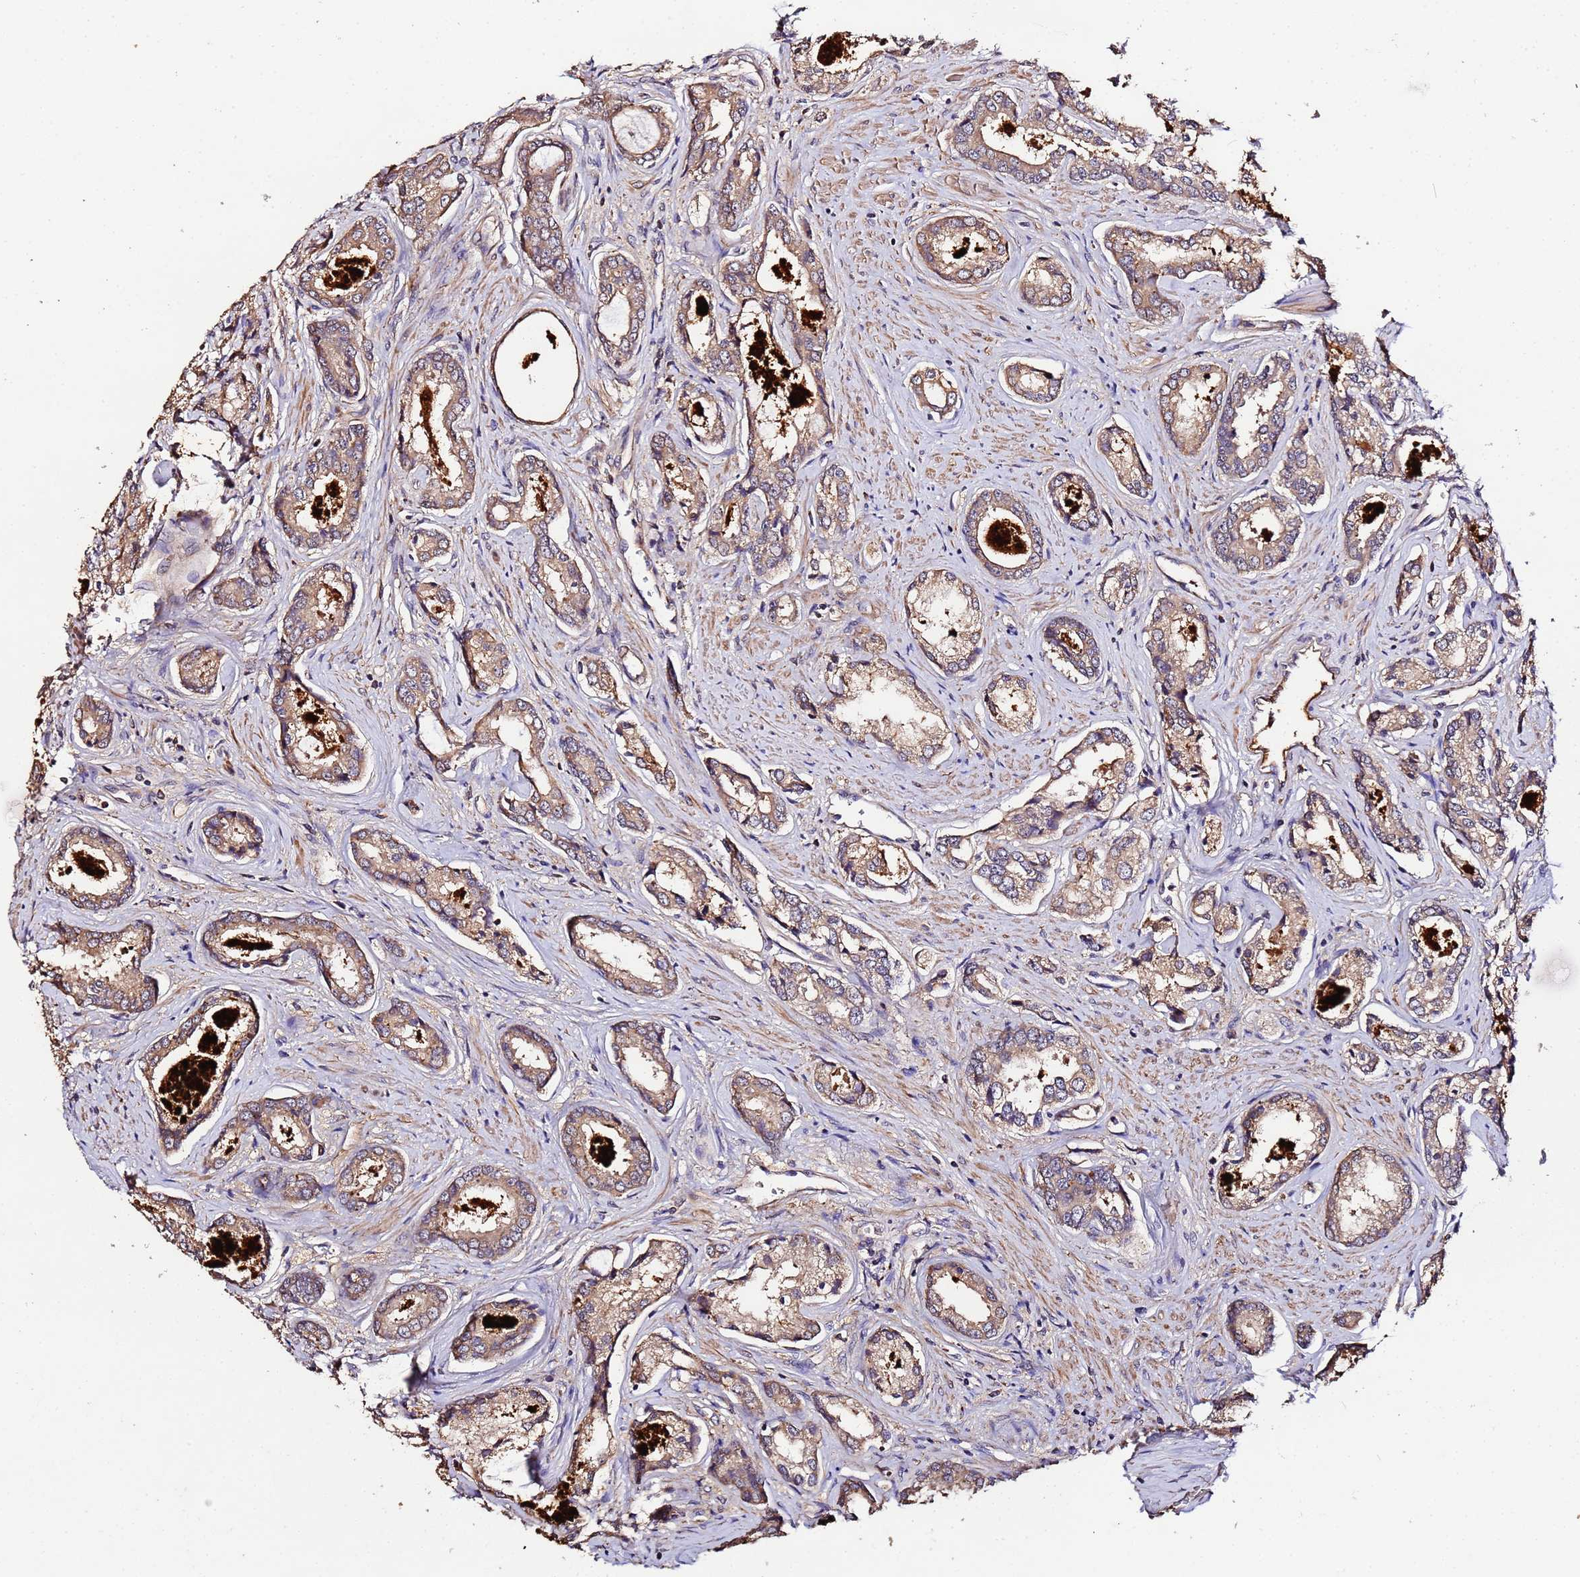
{"staining": {"intensity": "weak", "quantity": ">75%", "location": "cytoplasmic/membranous"}, "tissue": "prostate cancer", "cell_type": "Tumor cells", "image_type": "cancer", "snomed": [{"axis": "morphology", "description": "Adenocarcinoma, Low grade"}, {"axis": "topography", "description": "Prostate"}], "caption": "Prostate cancer (low-grade adenocarcinoma) was stained to show a protein in brown. There is low levels of weak cytoplasmic/membranous expression in approximately >75% of tumor cells.", "gene": "MTERF1", "patient": {"sex": "male", "age": 68}}